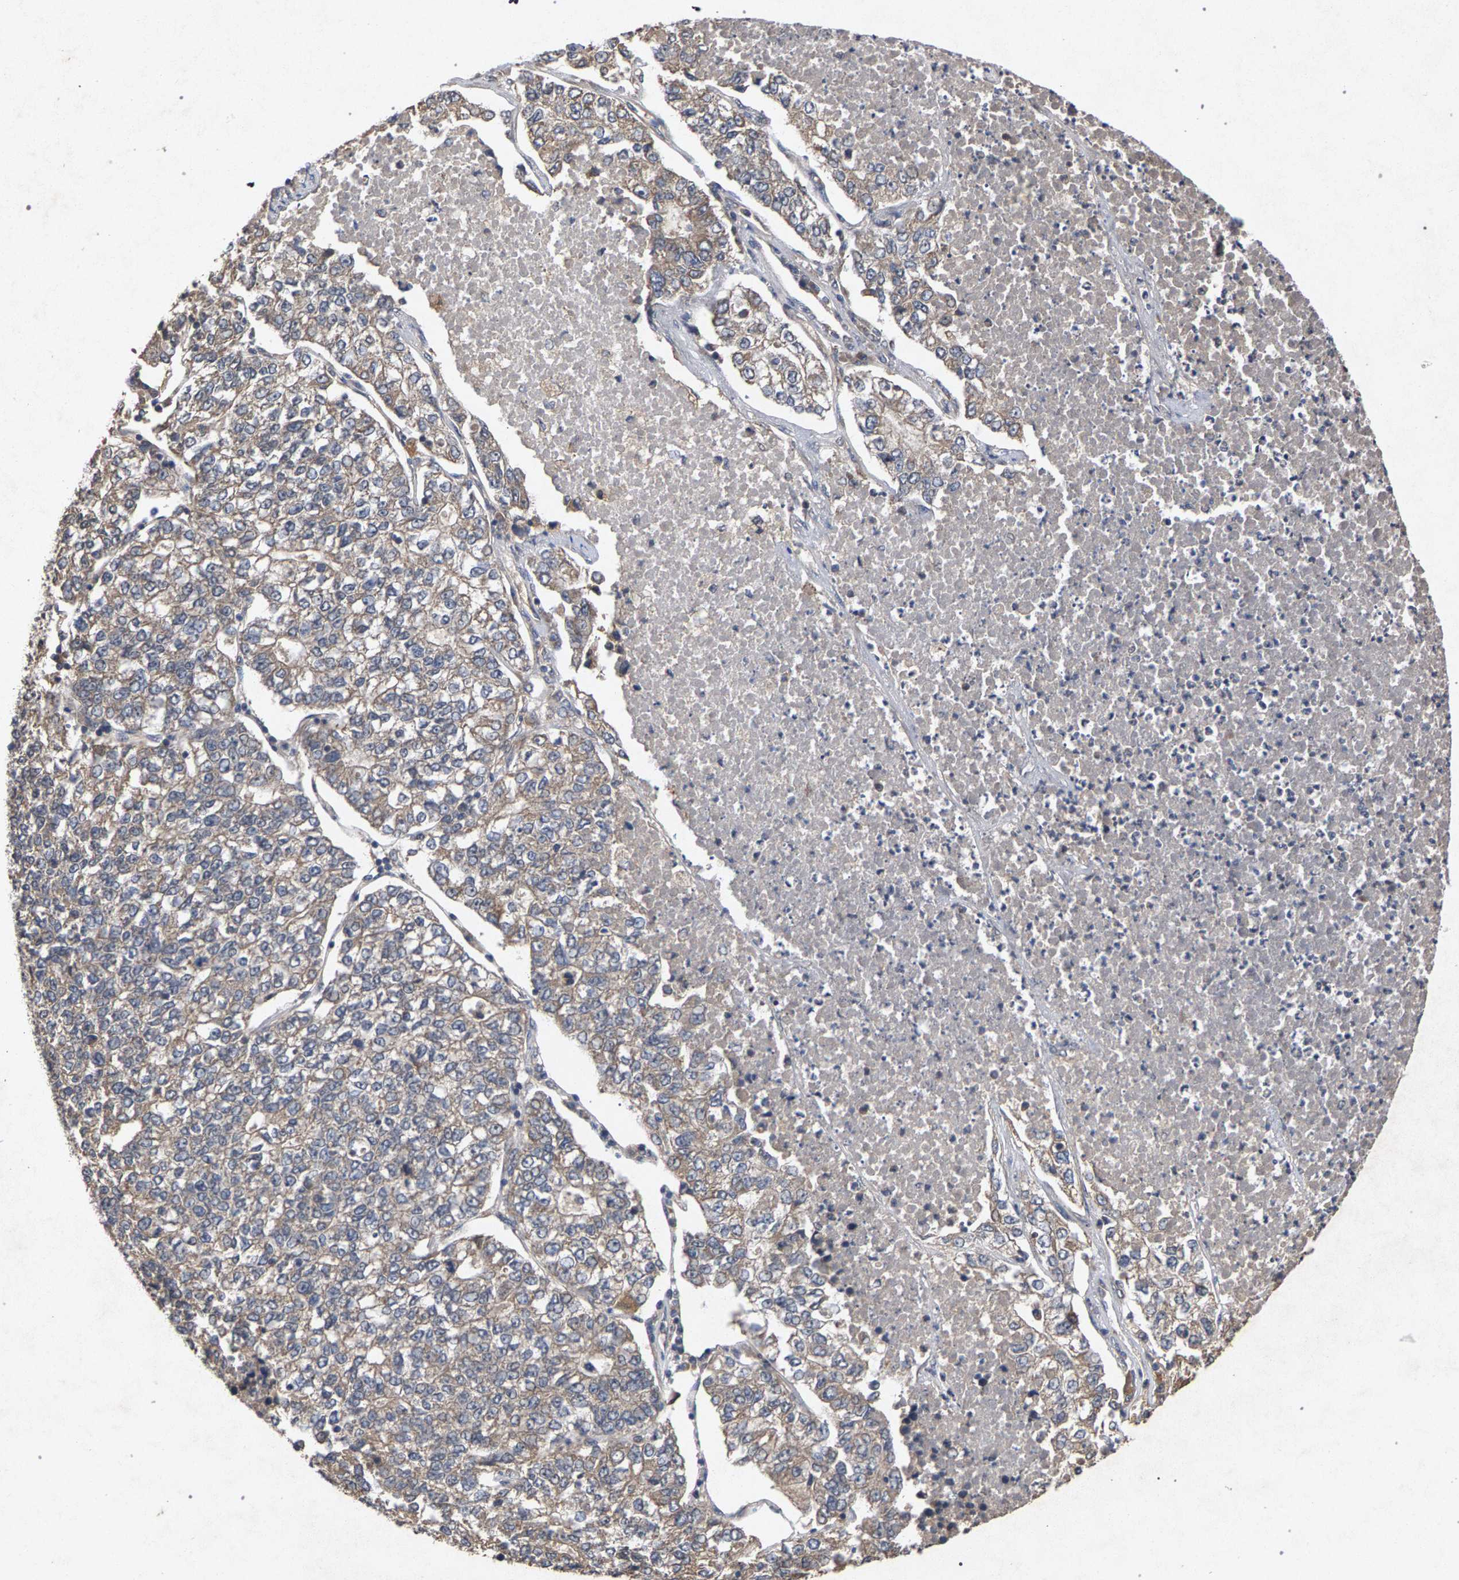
{"staining": {"intensity": "weak", "quantity": "25%-75%", "location": "cytoplasmic/membranous"}, "tissue": "lung cancer", "cell_type": "Tumor cells", "image_type": "cancer", "snomed": [{"axis": "morphology", "description": "Adenocarcinoma, NOS"}, {"axis": "topography", "description": "Lung"}], "caption": "IHC staining of lung adenocarcinoma, which exhibits low levels of weak cytoplasmic/membranous positivity in approximately 25%-75% of tumor cells indicating weak cytoplasmic/membranous protein expression. The staining was performed using DAB (3,3'-diaminobenzidine) (brown) for protein detection and nuclei were counterstained in hematoxylin (blue).", "gene": "SLC4A4", "patient": {"sex": "male", "age": 49}}